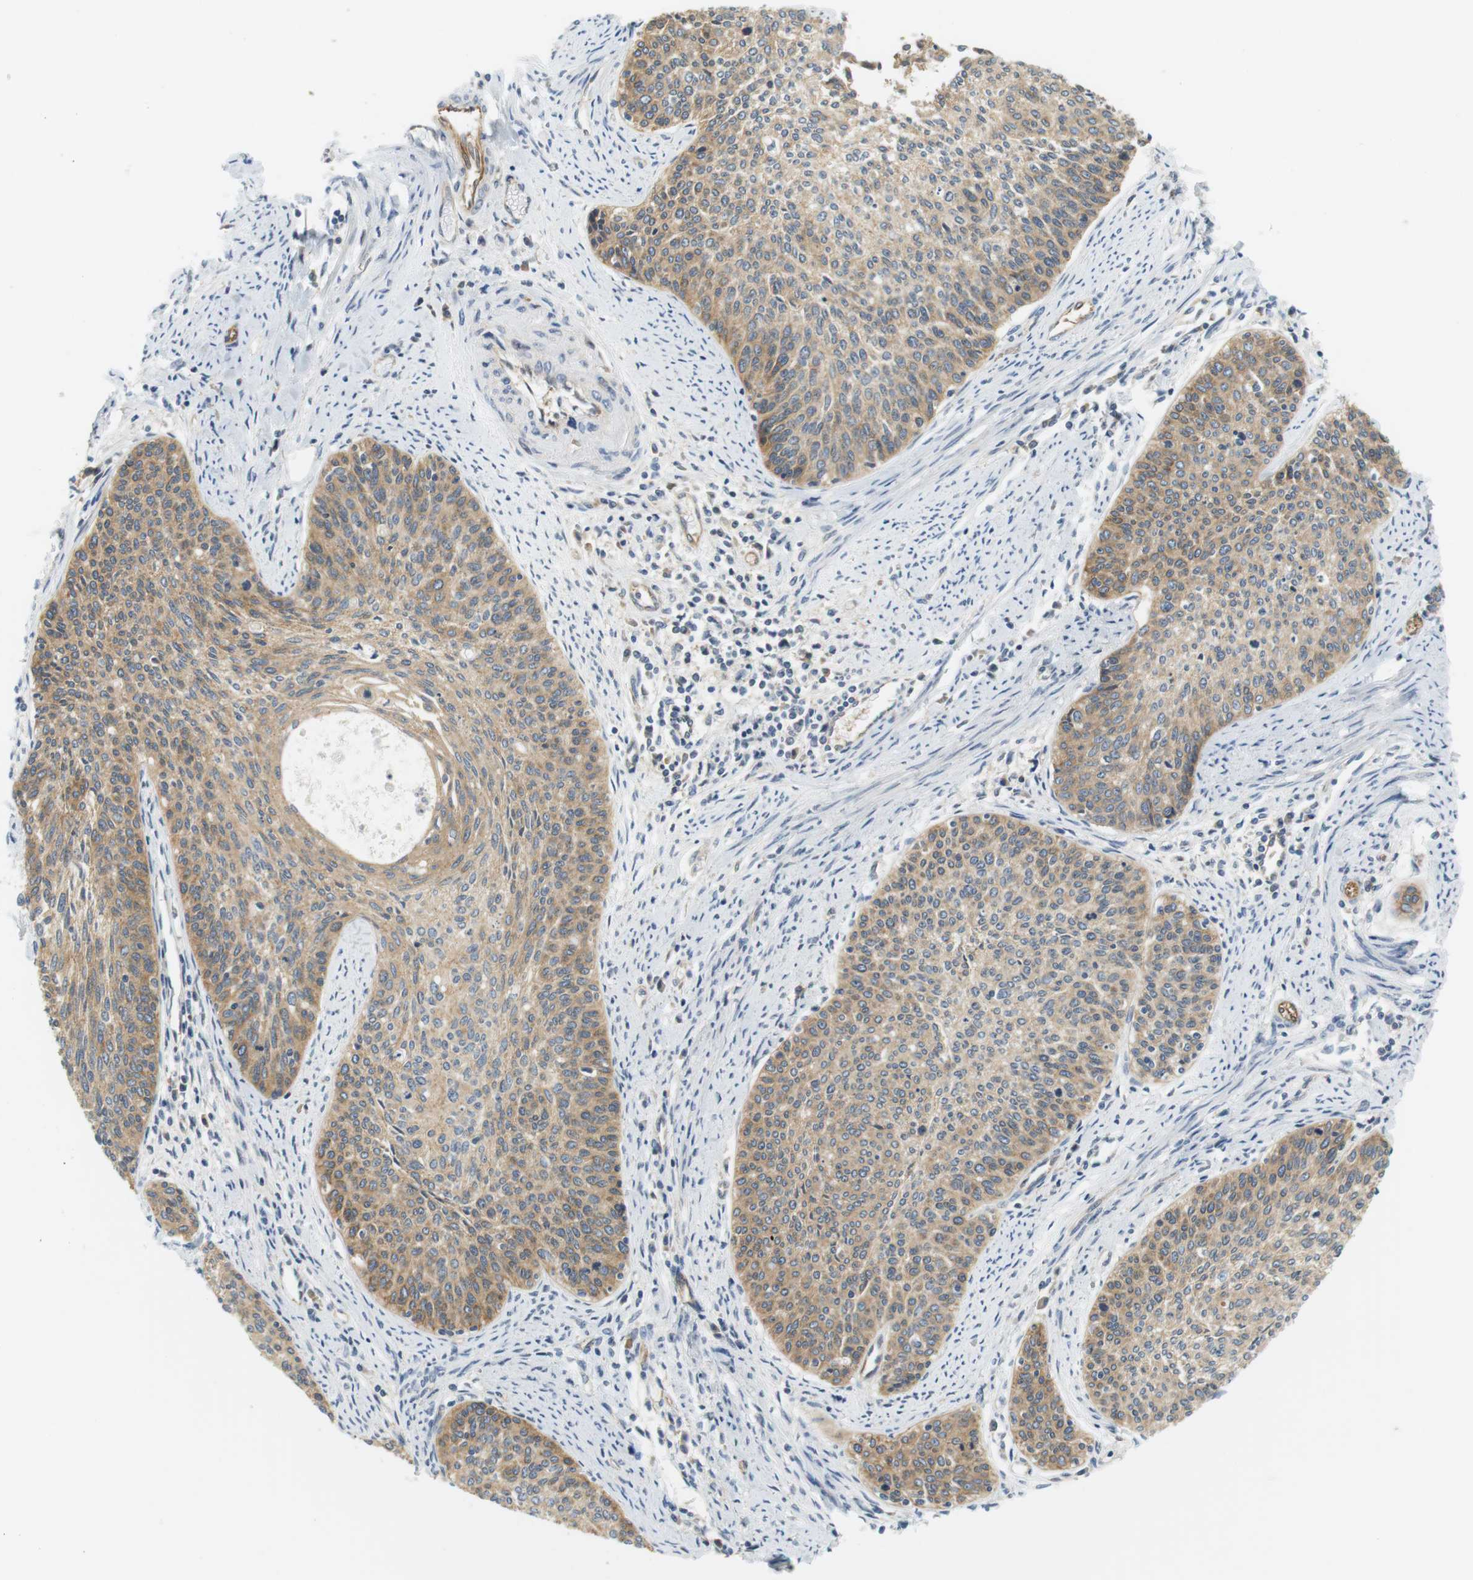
{"staining": {"intensity": "moderate", "quantity": ">75%", "location": "cytoplasmic/membranous"}, "tissue": "cervical cancer", "cell_type": "Tumor cells", "image_type": "cancer", "snomed": [{"axis": "morphology", "description": "Squamous cell carcinoma, NOS"}, {"axis": "topography", "description": "Cervix"}], "caption": "A micrograph showing moderate cytoplasmic/membranous positivity in approximately >75% of tumor cells in cervical squamous cell carcinoma, as visualized by brown immunohistochemical staining.", "gene": "SH3GLB1", "patient": {"sex": "female", "age": 55}}